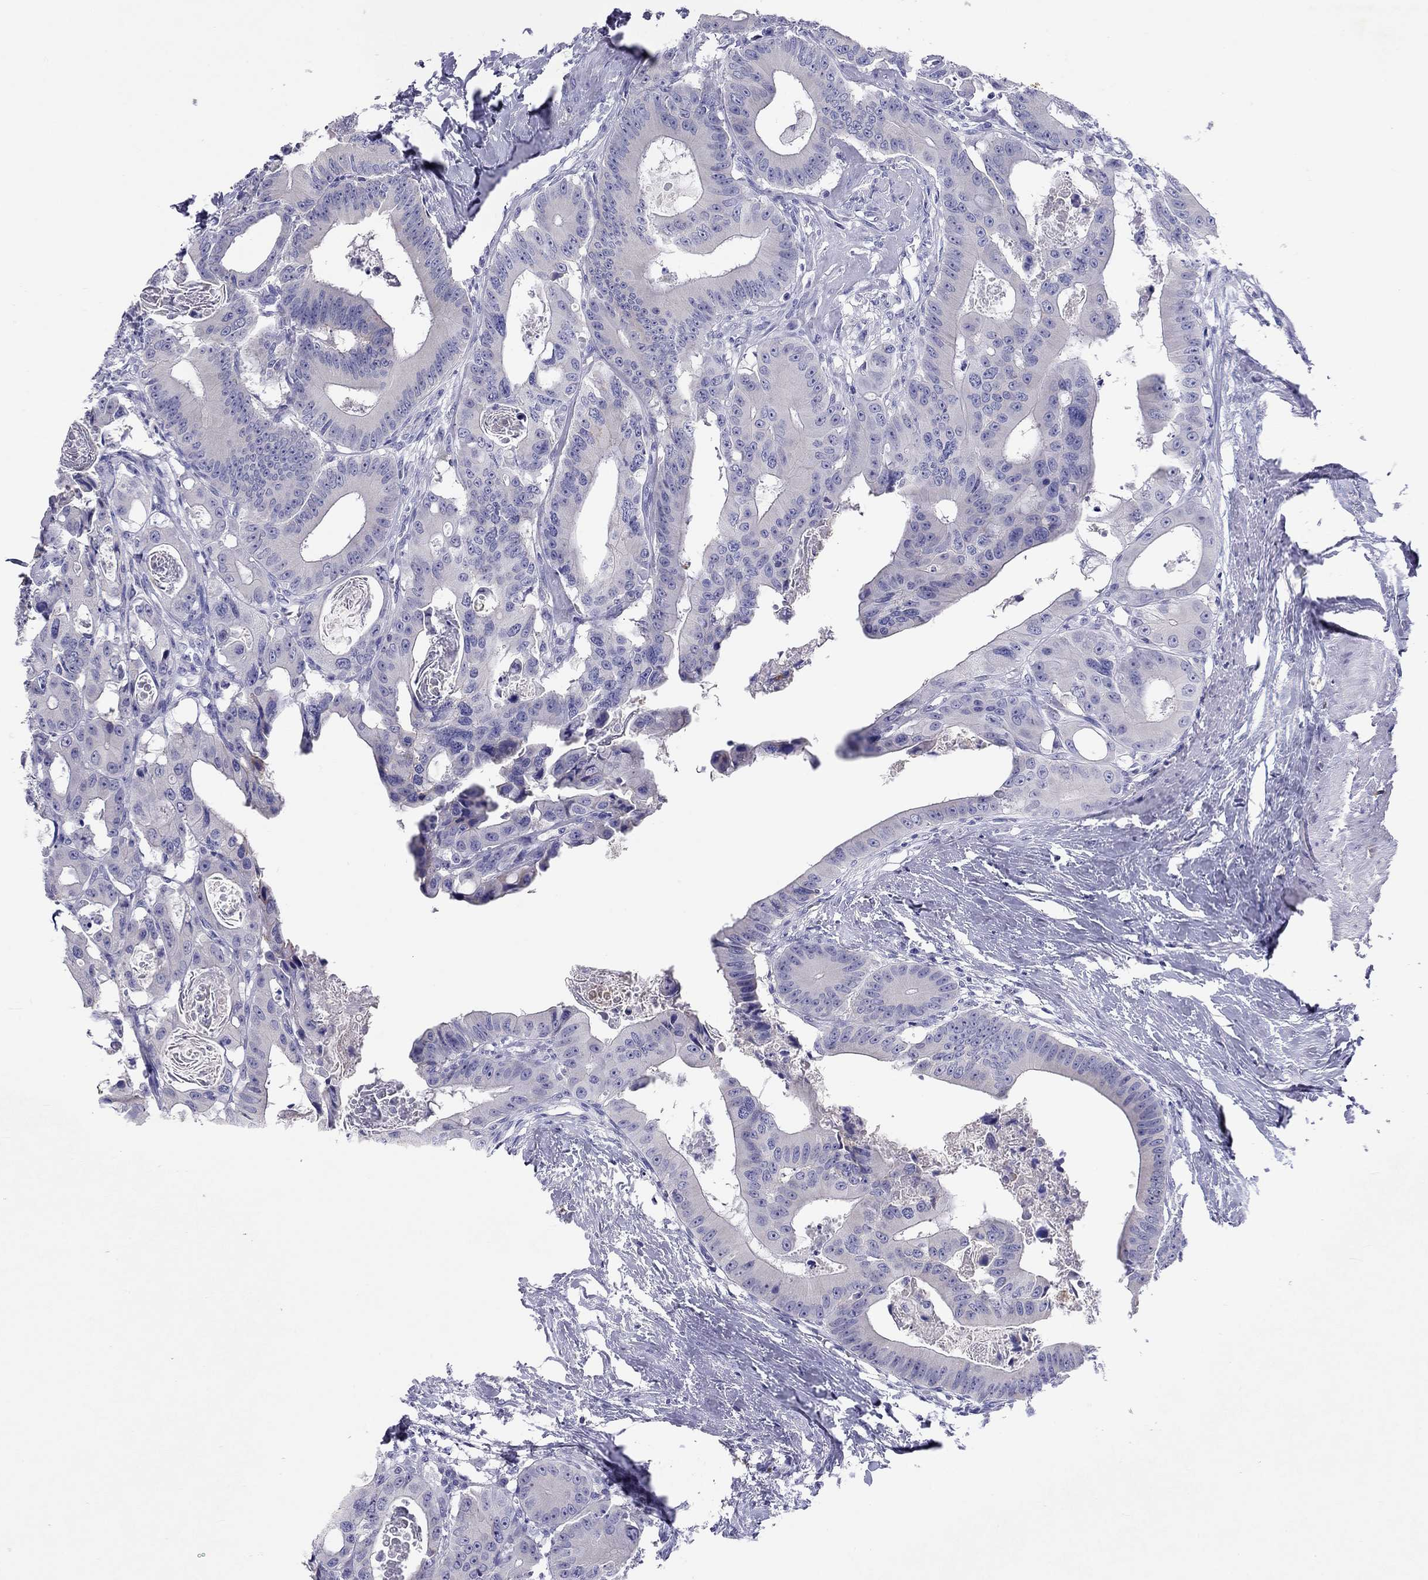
{"staining": {"intensity": "negative", "quantity": "none", "location": "none"}, "tissue": "colorectal cancer", "cell_type": "Tumor cells", "image_type": "cancer", "snomed": [{"axis": "morphology", "description": "Adenocarcinoma, NOS"}, {"axis": "topography", "description": "Rectum"}], "caption": "A micrograph of adenocarcinoma (colorectal) stained for a protein displays no brown staining in tumor cells.", "gene": "CALHM1", "patient": {"sex": "male", "age": 64}}